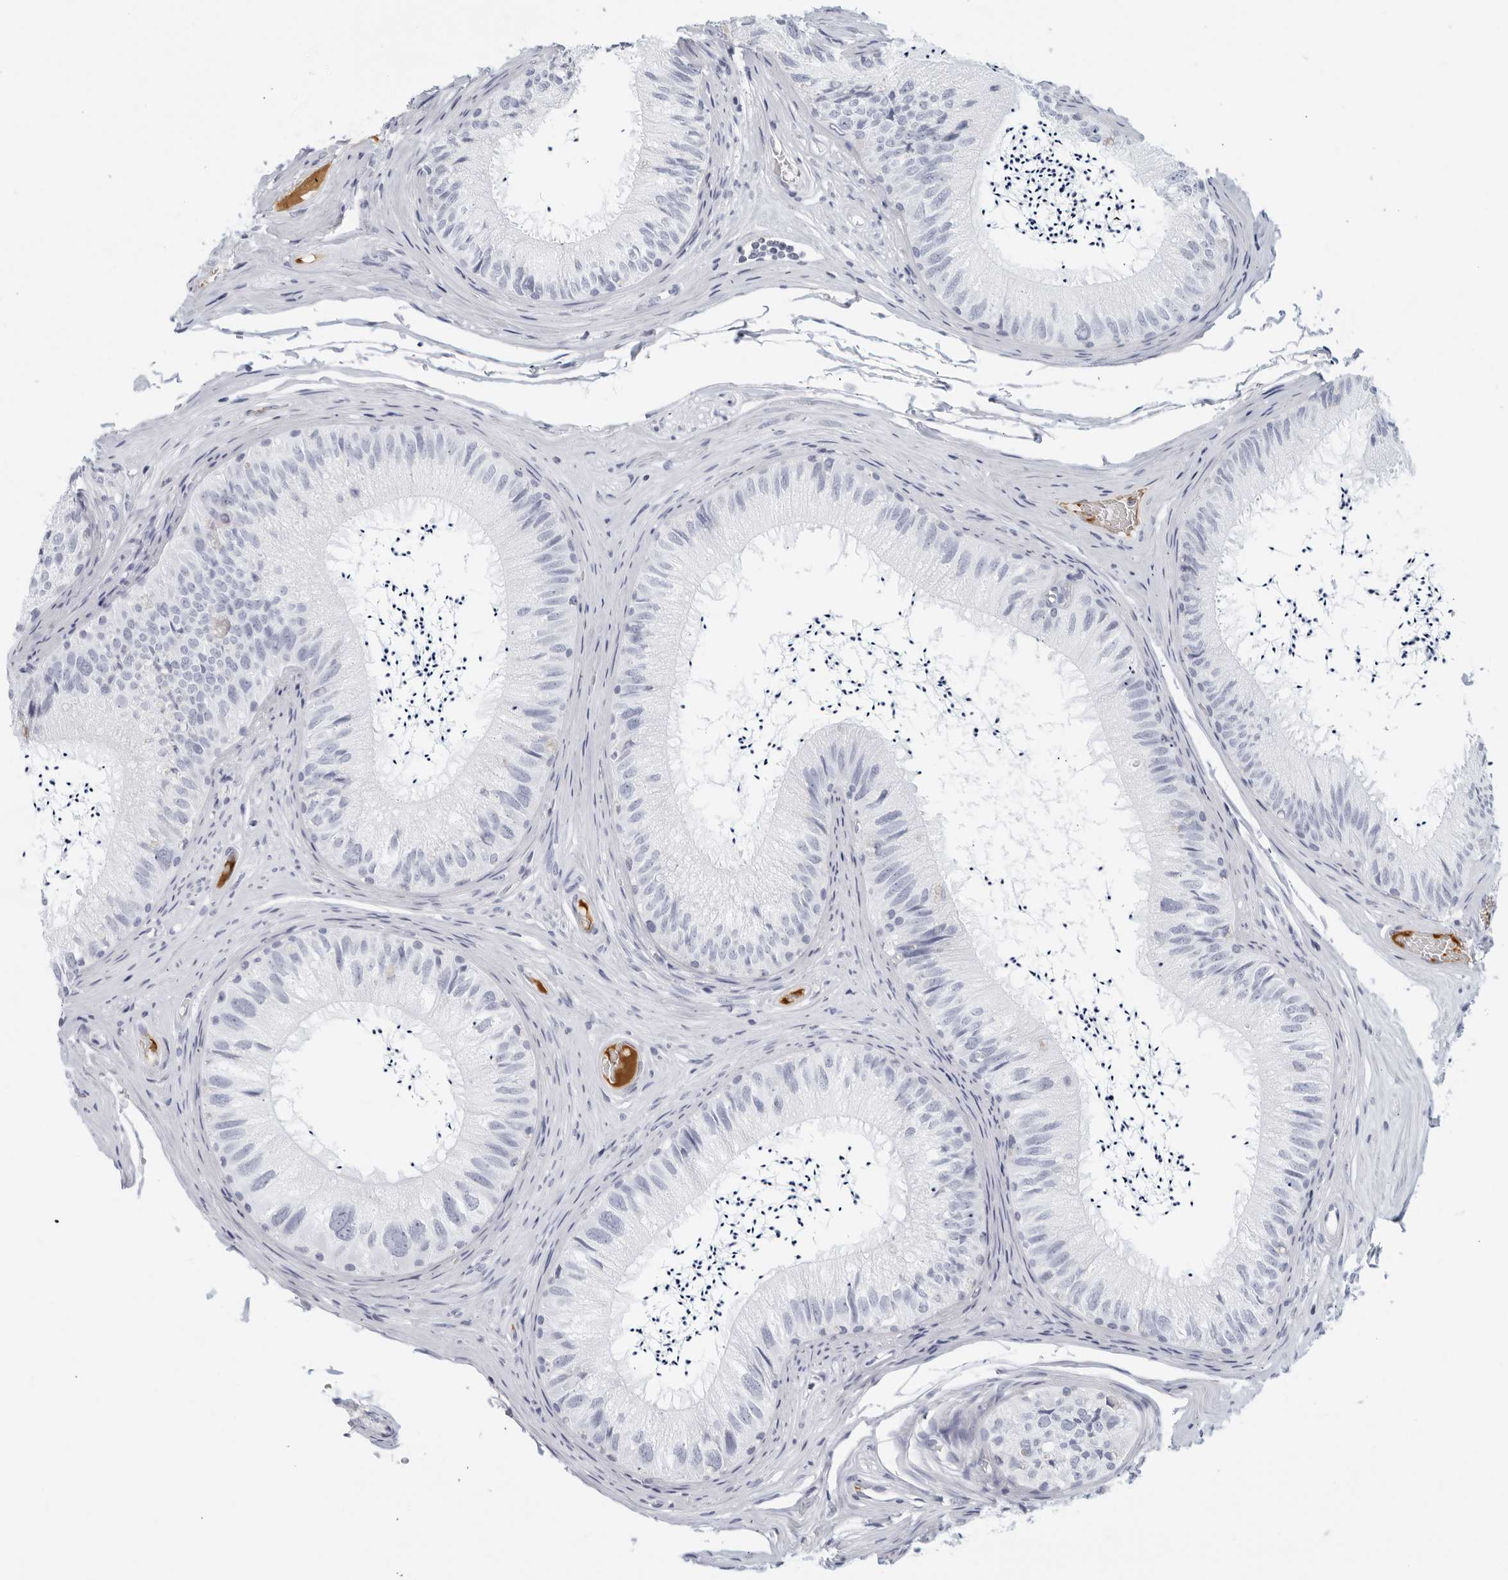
{"staining": {"intensity": "negative", "quantity": "none", "location": "none"}, "tissue": "epididymis", "cell_type": "Glandular cells", "image_type": "normal", "snomed": [{"axis": "morphology", "description": "Normal tissue, NOS"}, {"axis": "topography", "description": "Epididymis"}], "caption": "The immunohistochemistry image has no significant staining in glandular cells of epididymis. (Immunohistochemistry, brightfield microscopy, high magnification).", "gene": "FGG", "patient": {"sex": "male", "age": 79}}